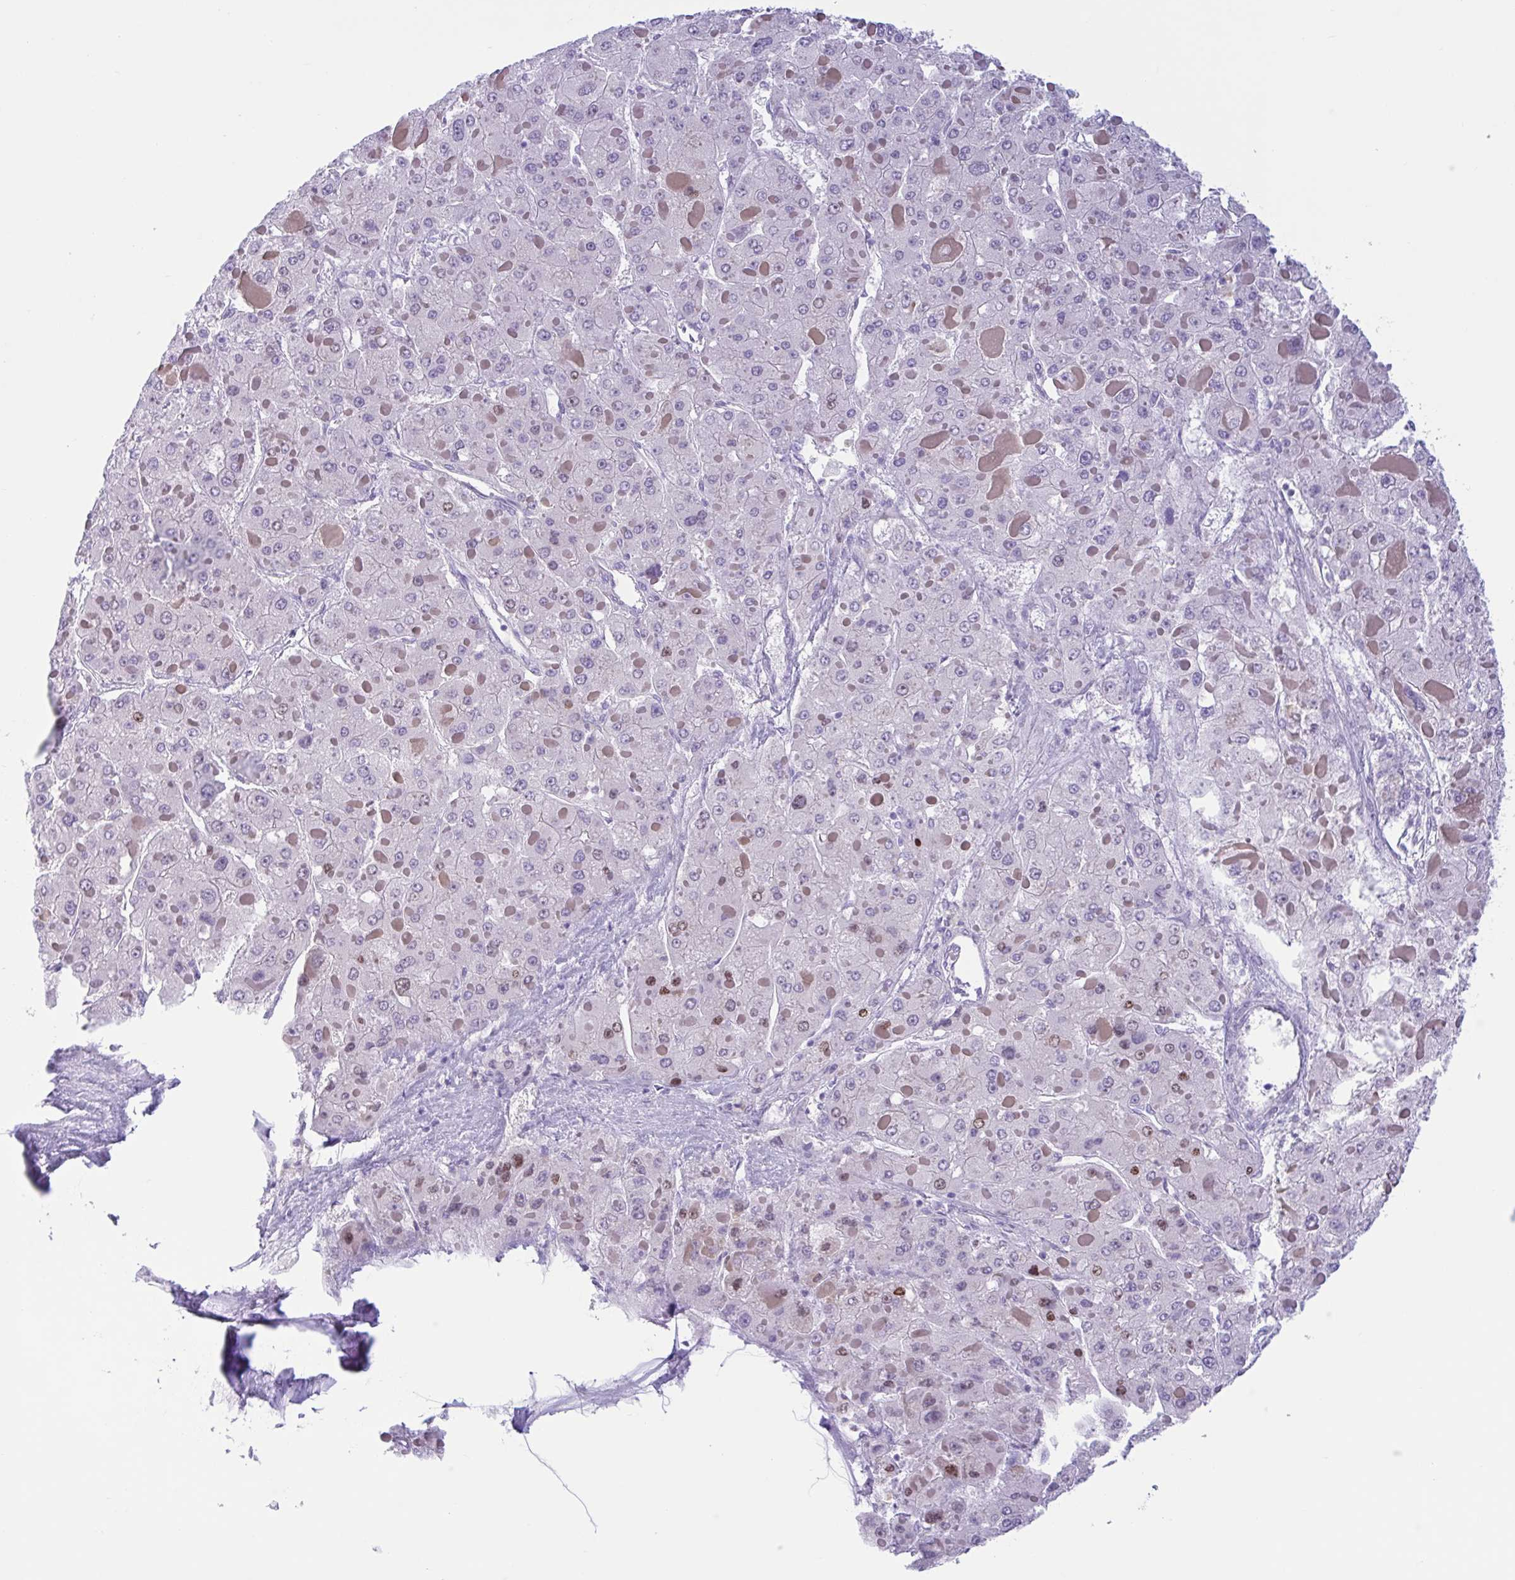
{"staining": {"intensity": "negative", "quantity": "none", "location": "none"}, "tissue": "liver cancer", "cell_type": "Tumor cells", "image_type": "cancer", "snomed": [{"axis": "morphology", "description": "Carcinoma, Hepatocellular, NOS"}, {"axis": "topography", "description": "Liver"}], "caption": "Histopathology image shows no significant protein staining in tumor cells of hepatocellular carcinoma (liver).", "gene": "AHCYL2", "patient": {"sex": "female", "age": 73}}